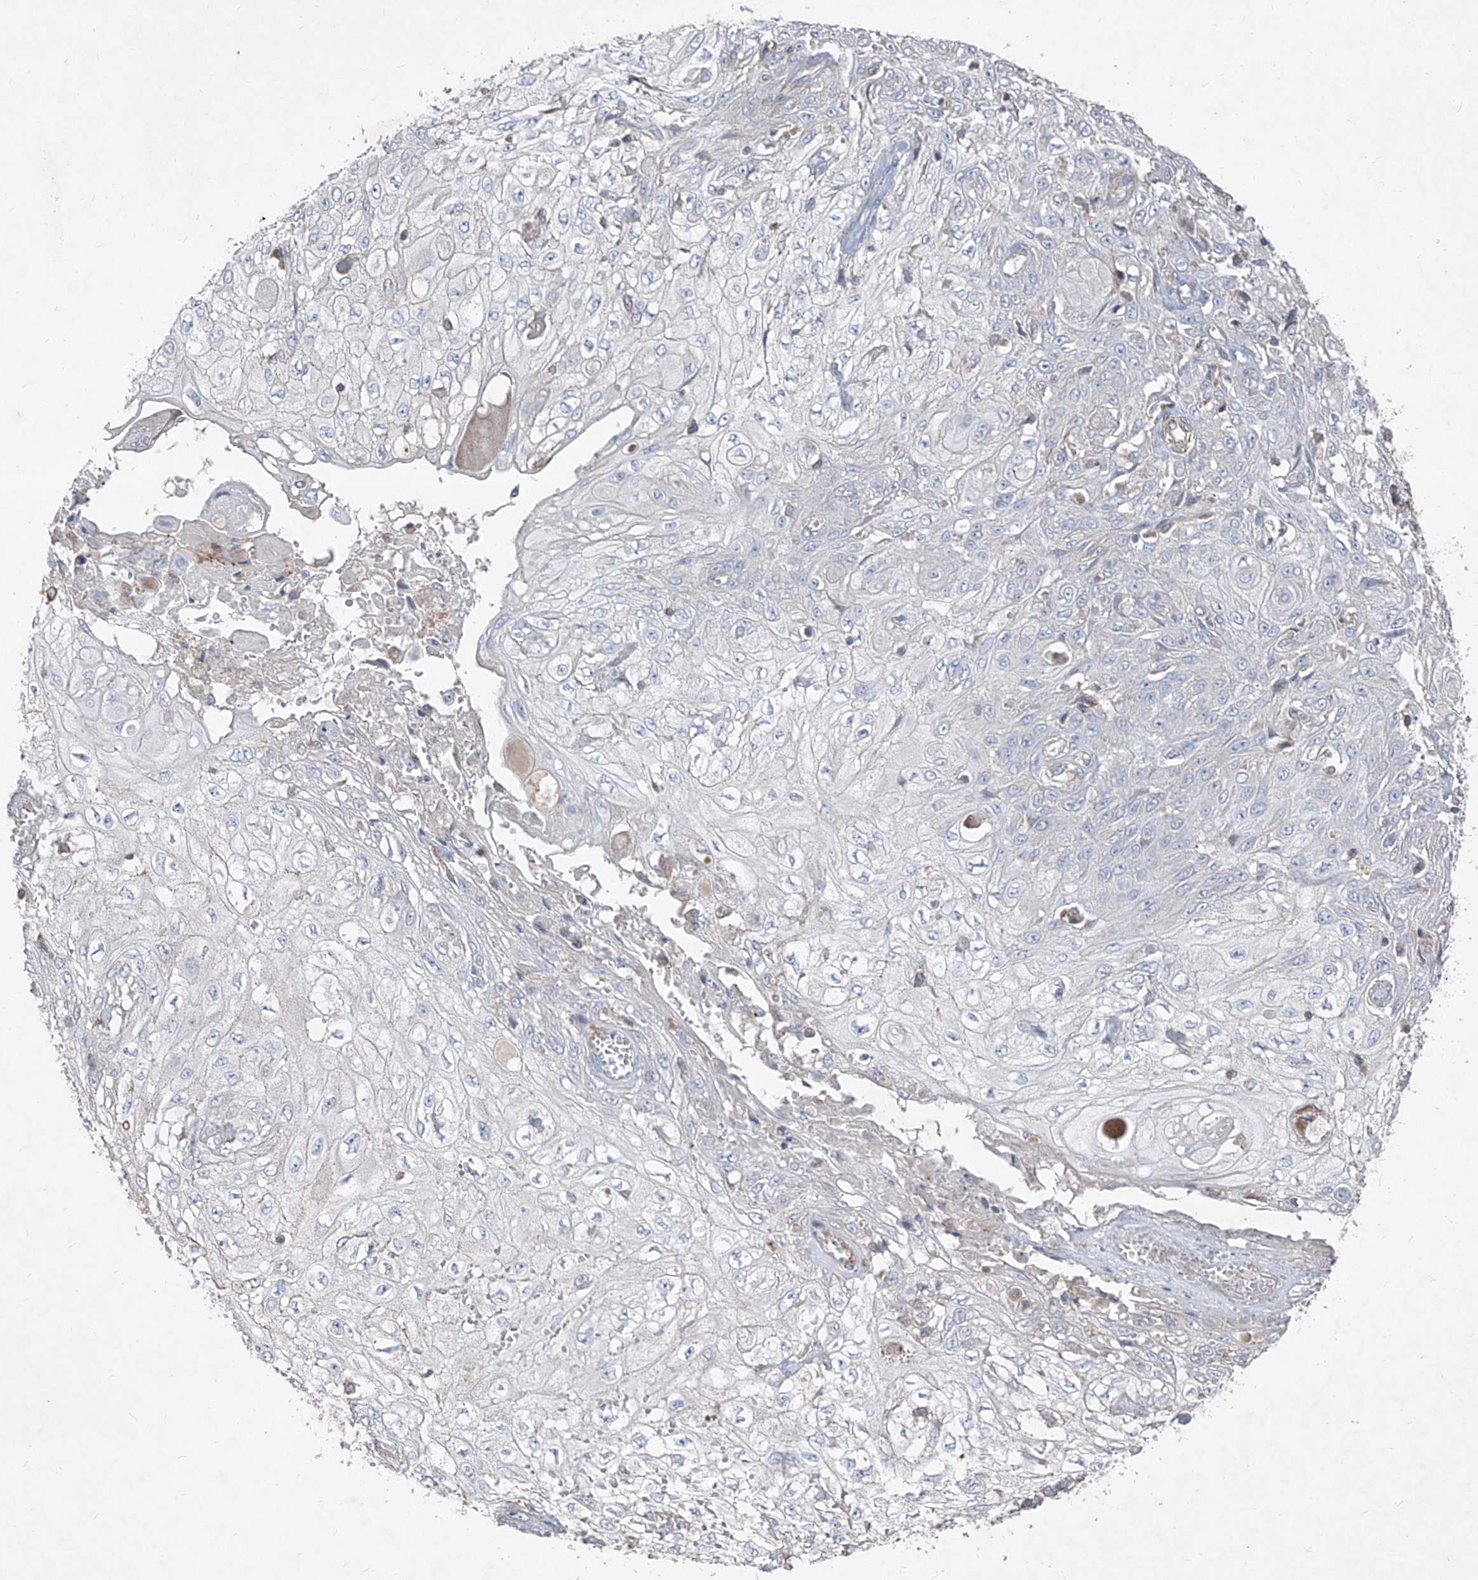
{"staining": {"intensity": "negative", "quantity": "none", "location": "none"}, "tissue": "skin cancer", "cell_type": "Tumor cells", "image_type": "cancer", "snomed": [{"axis": "morphology", "description": "Squamous cell carcinoma, NOS"}, {"axis": "morphology", "description": "Squamous cell carcinoma, metastatic, NOS"}, {"axis": "topography", "description": "Skin"}, {"axis": "topography", "description": "Lymph node"}], "caption": "There is no significant positivity in tumor cells of skin cancer.", "gene": "UFD1", "patient": {"sex": "male", "age": 75}}